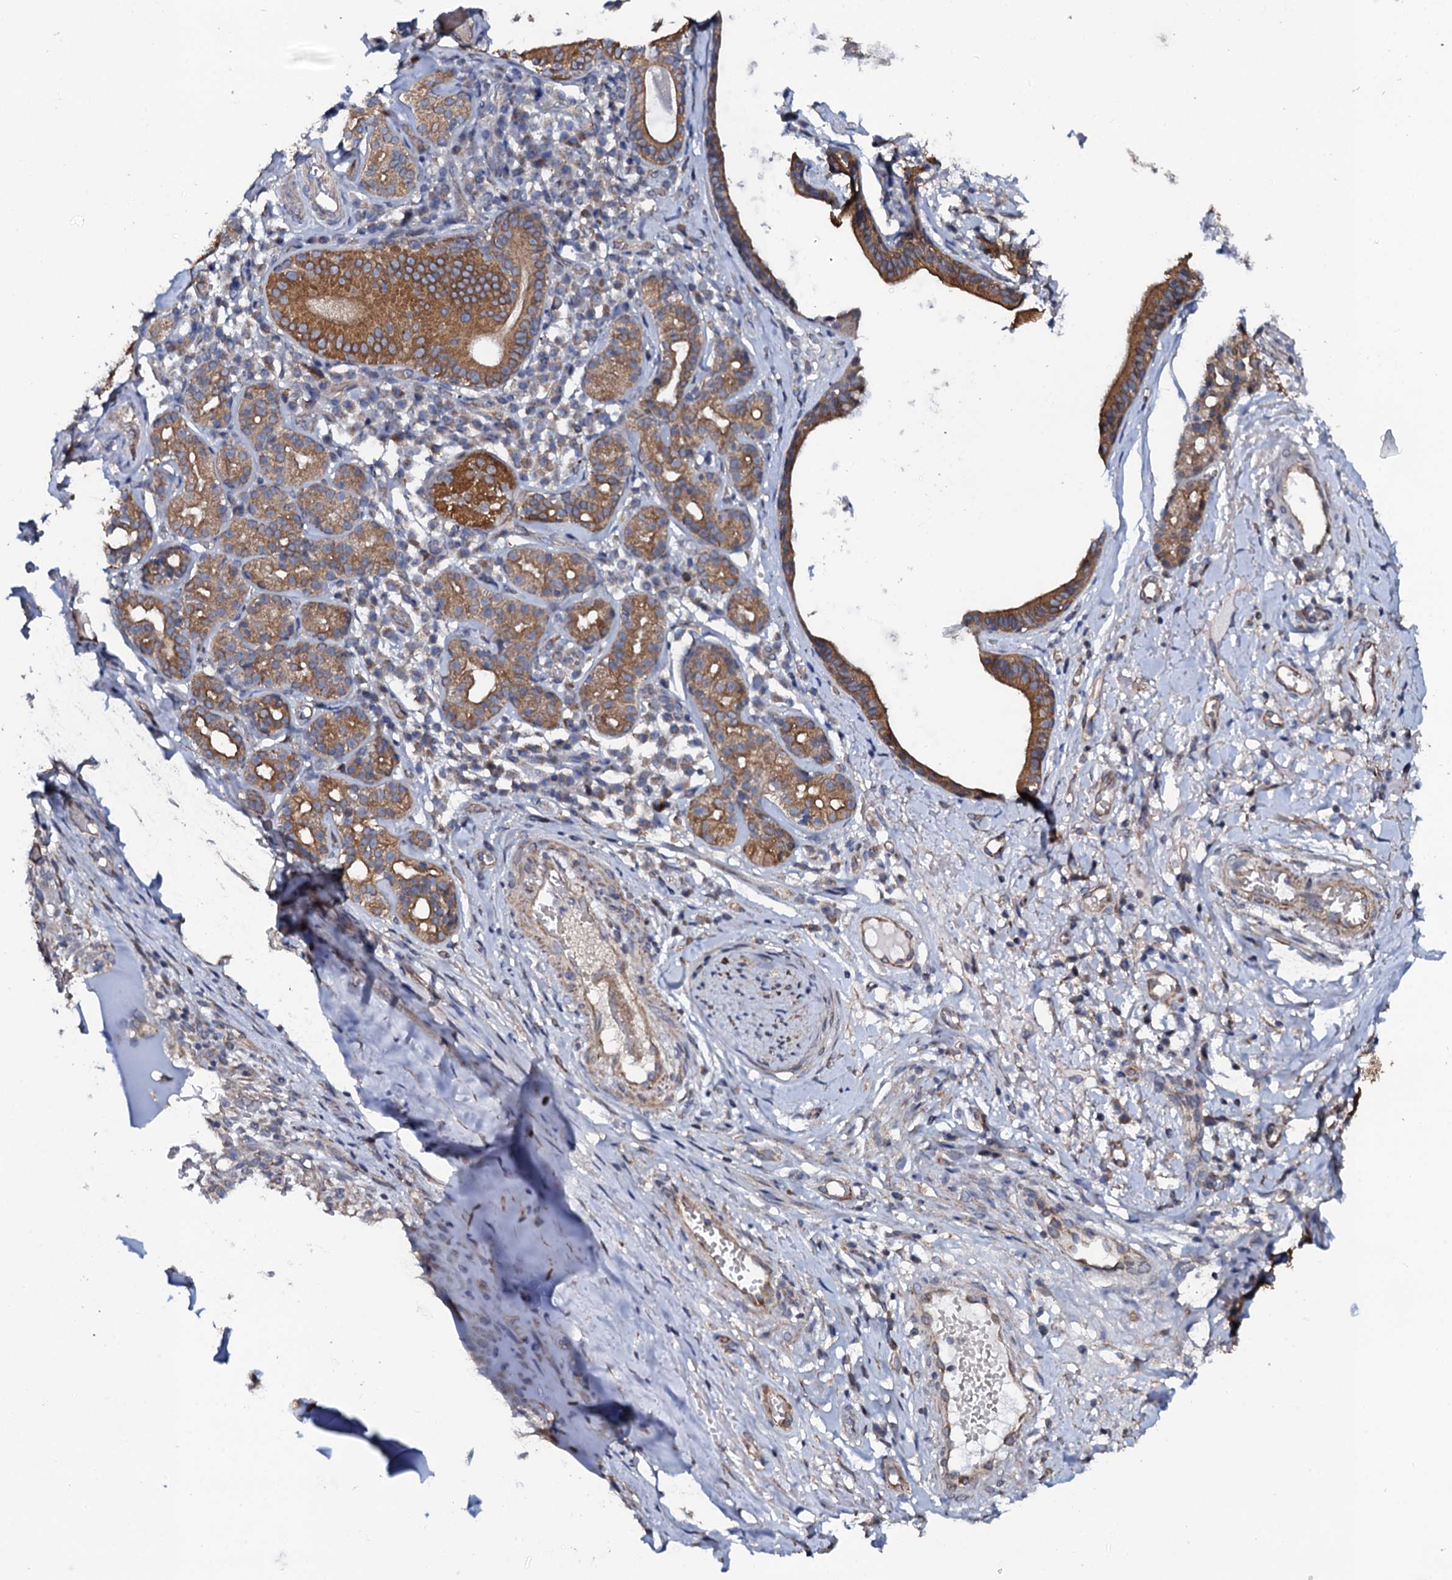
{"staining": {"intensity": "negative", "quantity": "none", "location": "none"}, "tissue": "adipose tissue", "cell_type": "Adipocytes", "image_type": "normal", "snomed": [{"axis": "morphology", "description": "Normal tissue, NOS"}, {"axis": "morphology", "description": "Basal cell carcinoma"}, {"axis": "topography", "description": "Cartilage tissue"}, {"axis": "topography", "description": "Nasopharynx"}, {"axis": "topography", "description": "Oral tissue"}], "caption": "Adipocytes show no significant protein positivity in normal adipose tissue. (Immunohistochemistry (ihc), brightfield microscopy, high magnification).", "gene": "GLCE", "patient": {"sex": "female", "age": 77}}